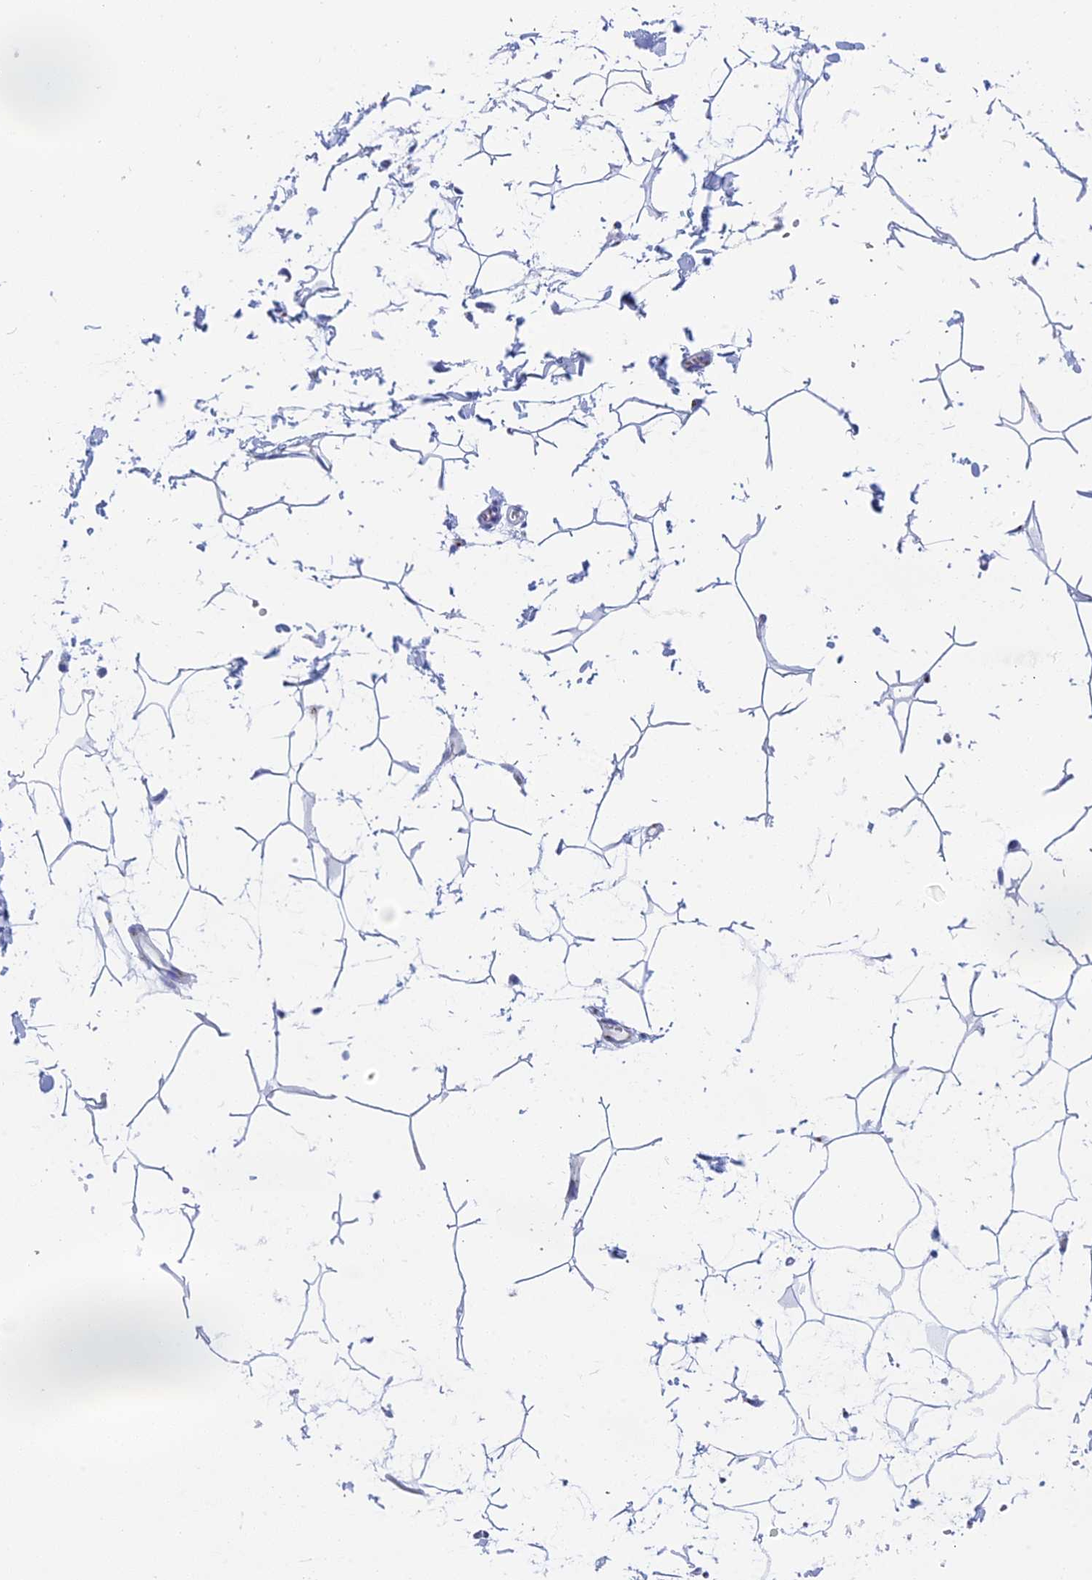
{"staining": {"intensity": "negative", "quantity": "none", "location": "none"}, "tissue": "adipose tissue", "cell_type": "Adipocytes", "image_type": "normal", "snomed": [{"axis": "morphology", "description": "Normal tissue, NOS"}, {"axis": "topography", "description": "Gallbladder"}, {"axis": "topography", "description": "Peripheral nerve tissue"}], "caption": "Histopathology image shows no protein staining in adipocytes of normal adipose tissue.", "gene": "ERICH4", "patient": {"sex": "male", "age": 38}}